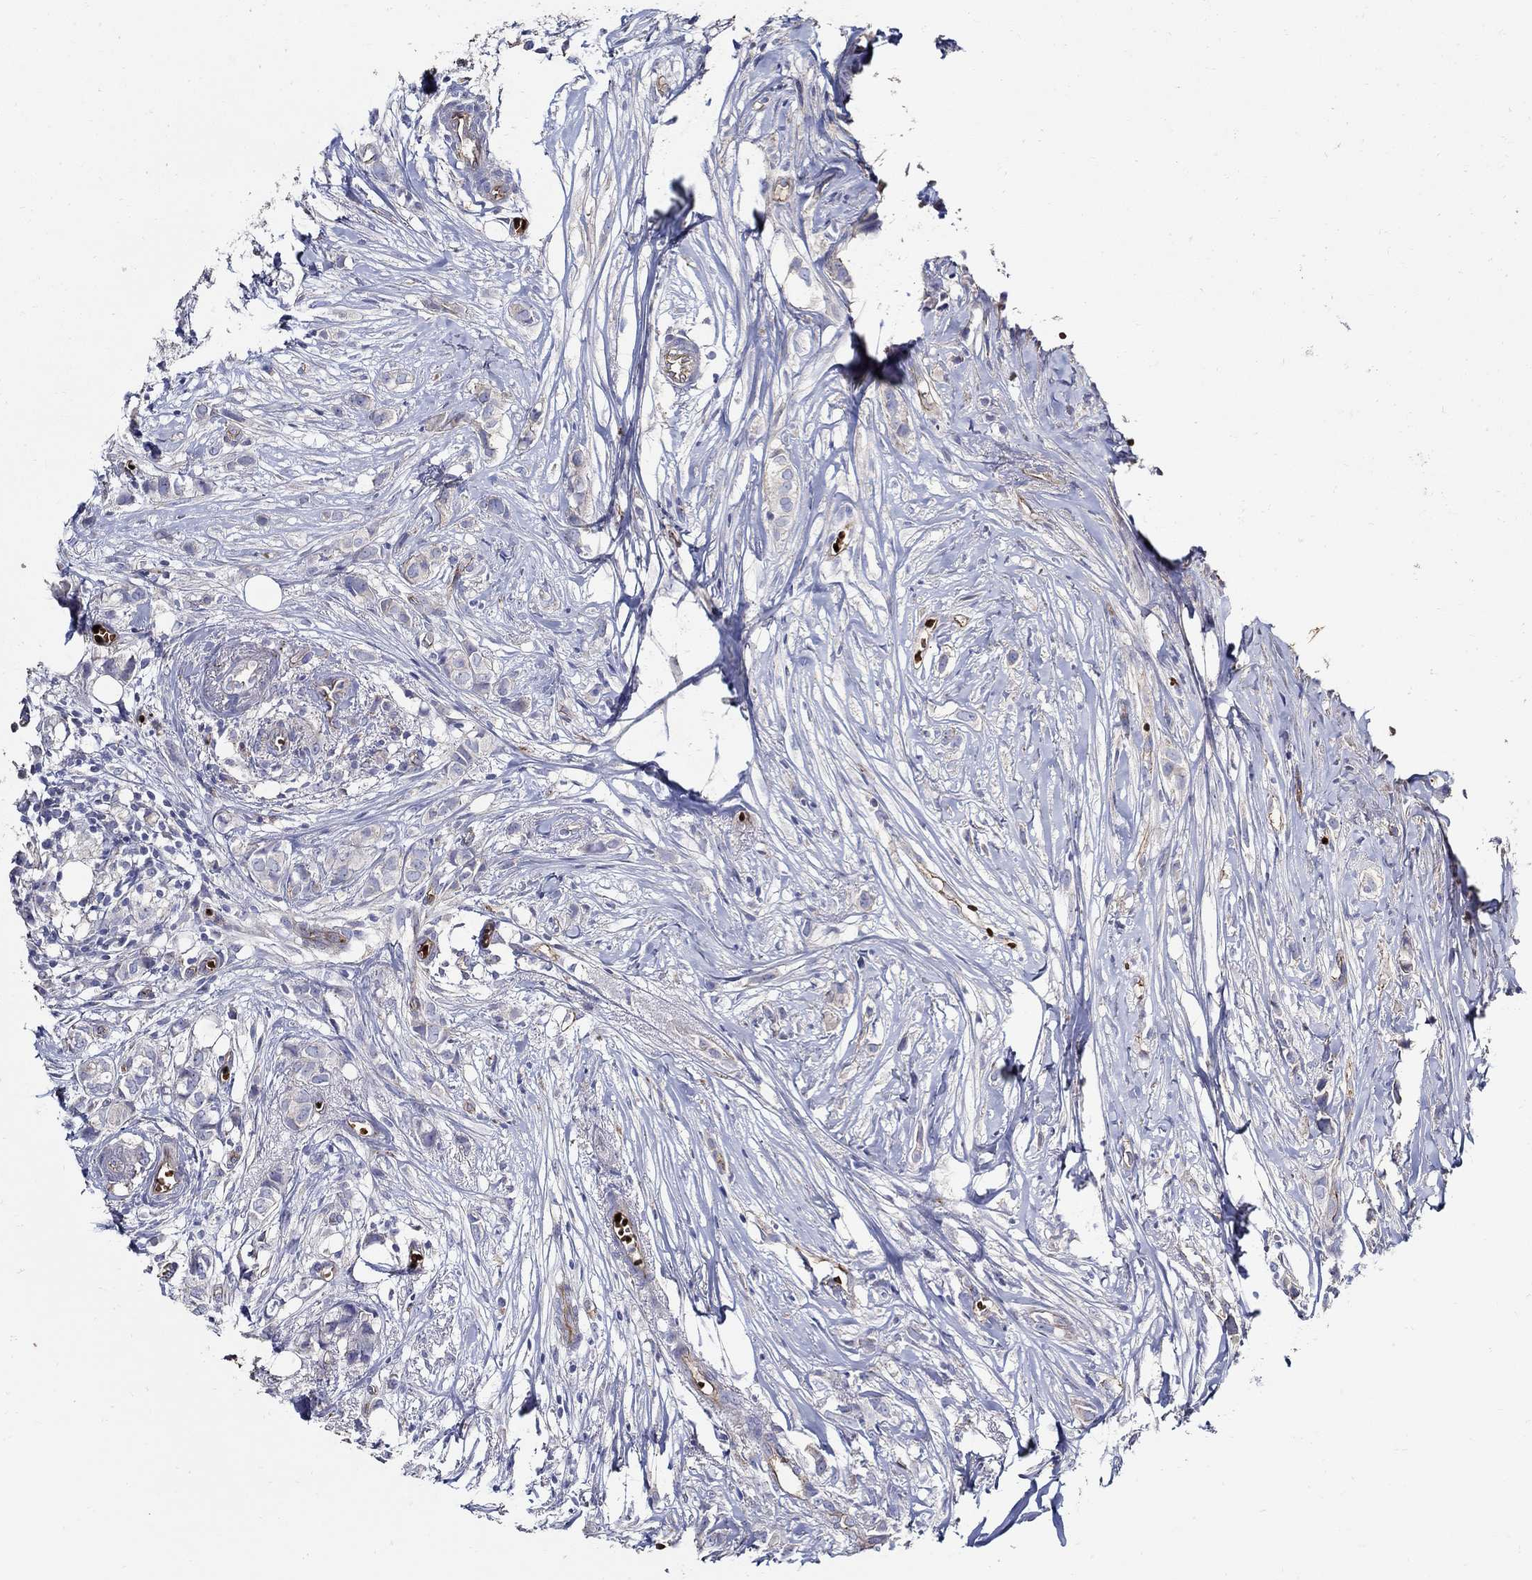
{"staining": {"intensity": "negative", "quantity": "none", "location": "none"}, "tissue": "breast cancer", "cell_type": "Tumor cells", "image_type": "cancer", "snomed": [{"axis": "morphology", "description": "Duct carcinoma"}, {"axis": "topography", "description": "Breast"}], "caption": "The immunohistochemistry micrograph has no significant positivity in tumor cells of breast invasive ductal carcinoma tissue.", "gene": "APBB3", "patient": {"sex": "female", "age": 85}}